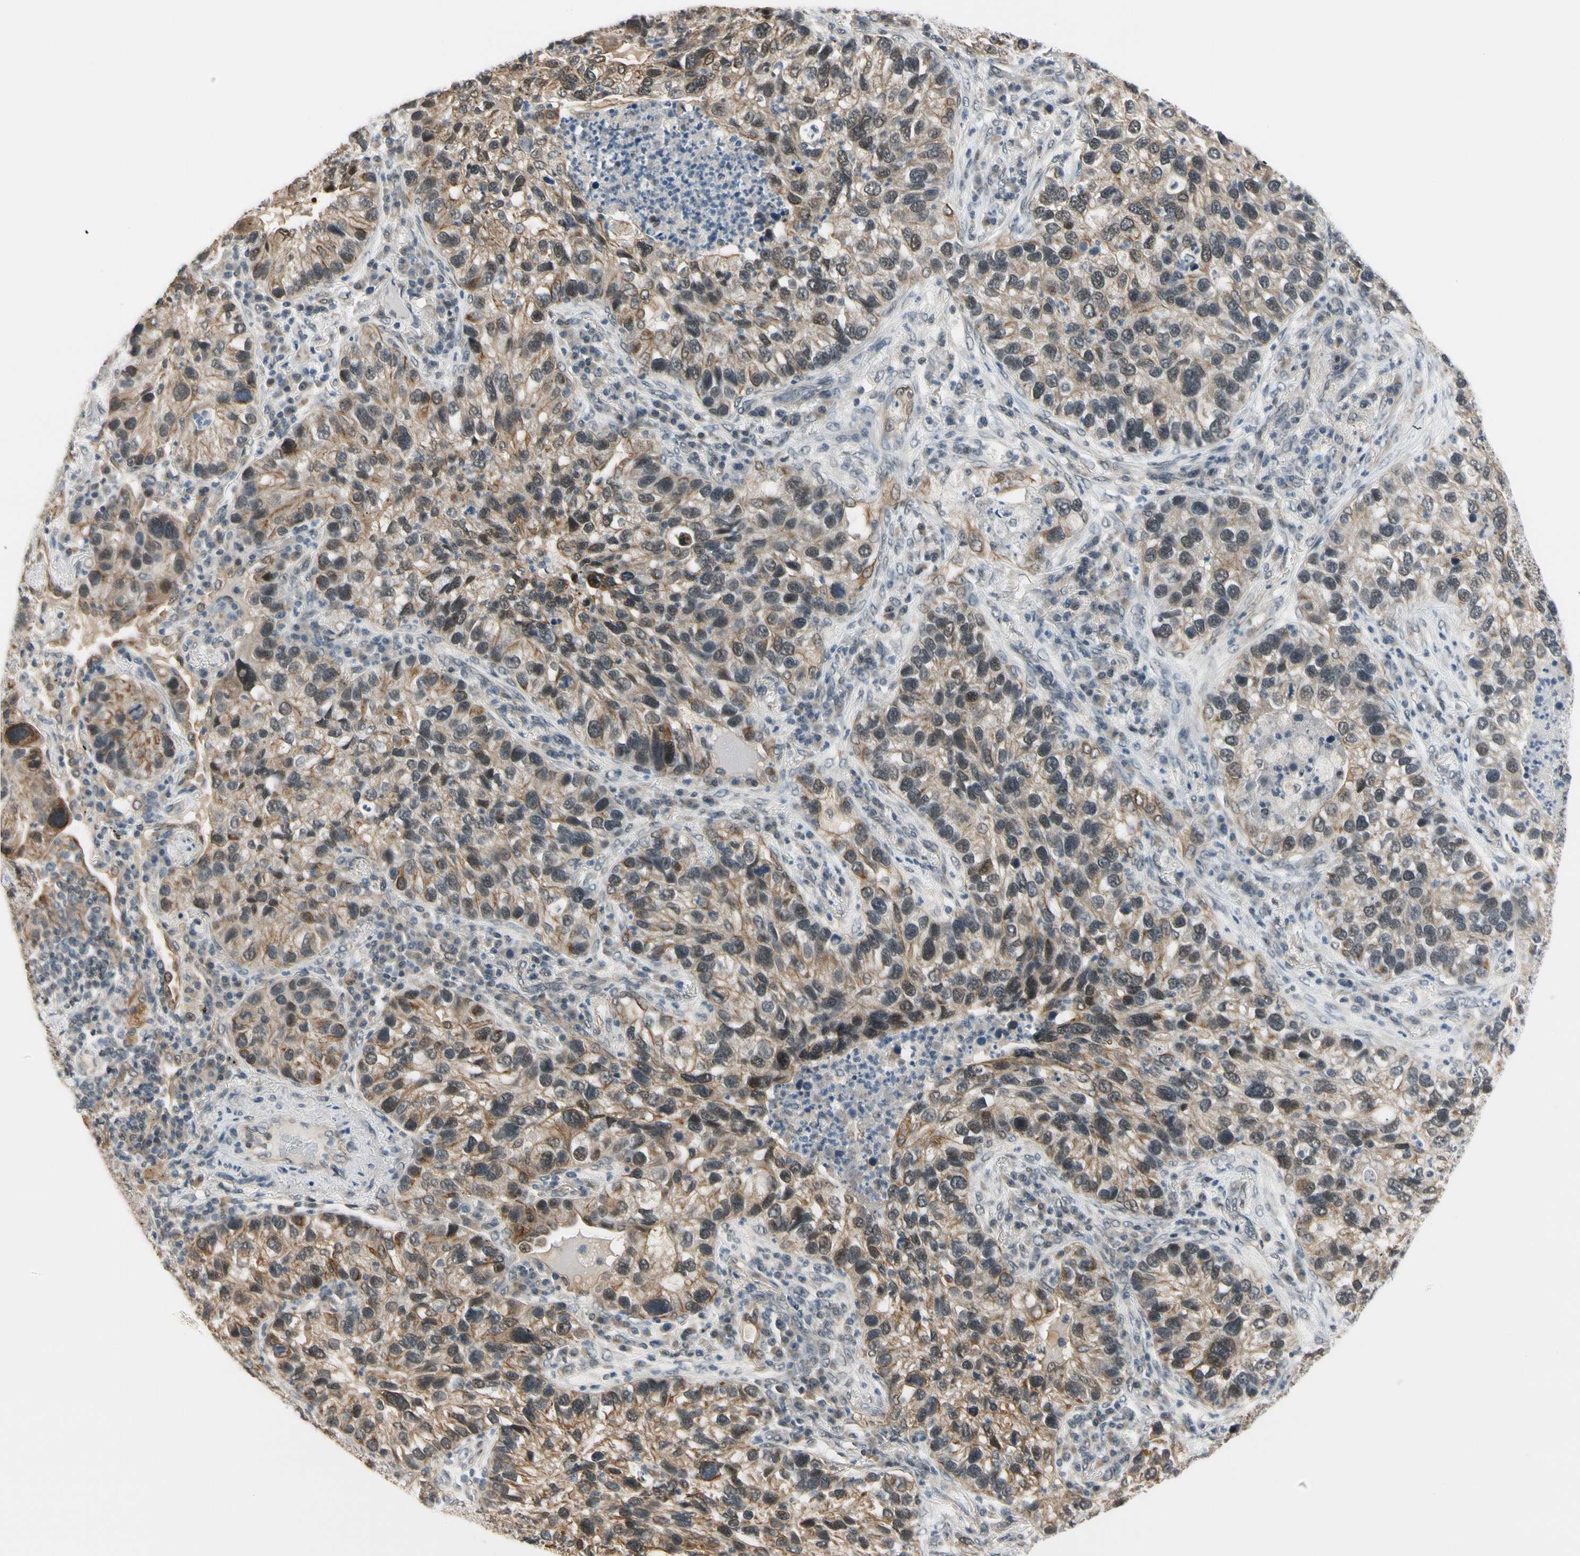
{"staining": {"intensity": "moderate", "quantity": ">75%", "location": "cytoplasmic/membranous"}, "tissue": "lung cancer", "cell_type": "Tumor cells", "image_type": "cancer", "snomed": [{"axis": "morphology", "description": "Normal tissue, NOS"}, {"axis": "morphology", "description": "Adenocarcinoma, NOS"}, {"axis": "topography", "description": "Bronchus"}, {"axis": "topography", "description": "Lung"}], "caption": "Tumor cells demonstrate medium levels of moderate cytoplasmic/membranous positivity in about >75% of cells in lung adenocarcinoma.", "gene": "TAF12", "patient": {"sex": "male", "age": 54}}